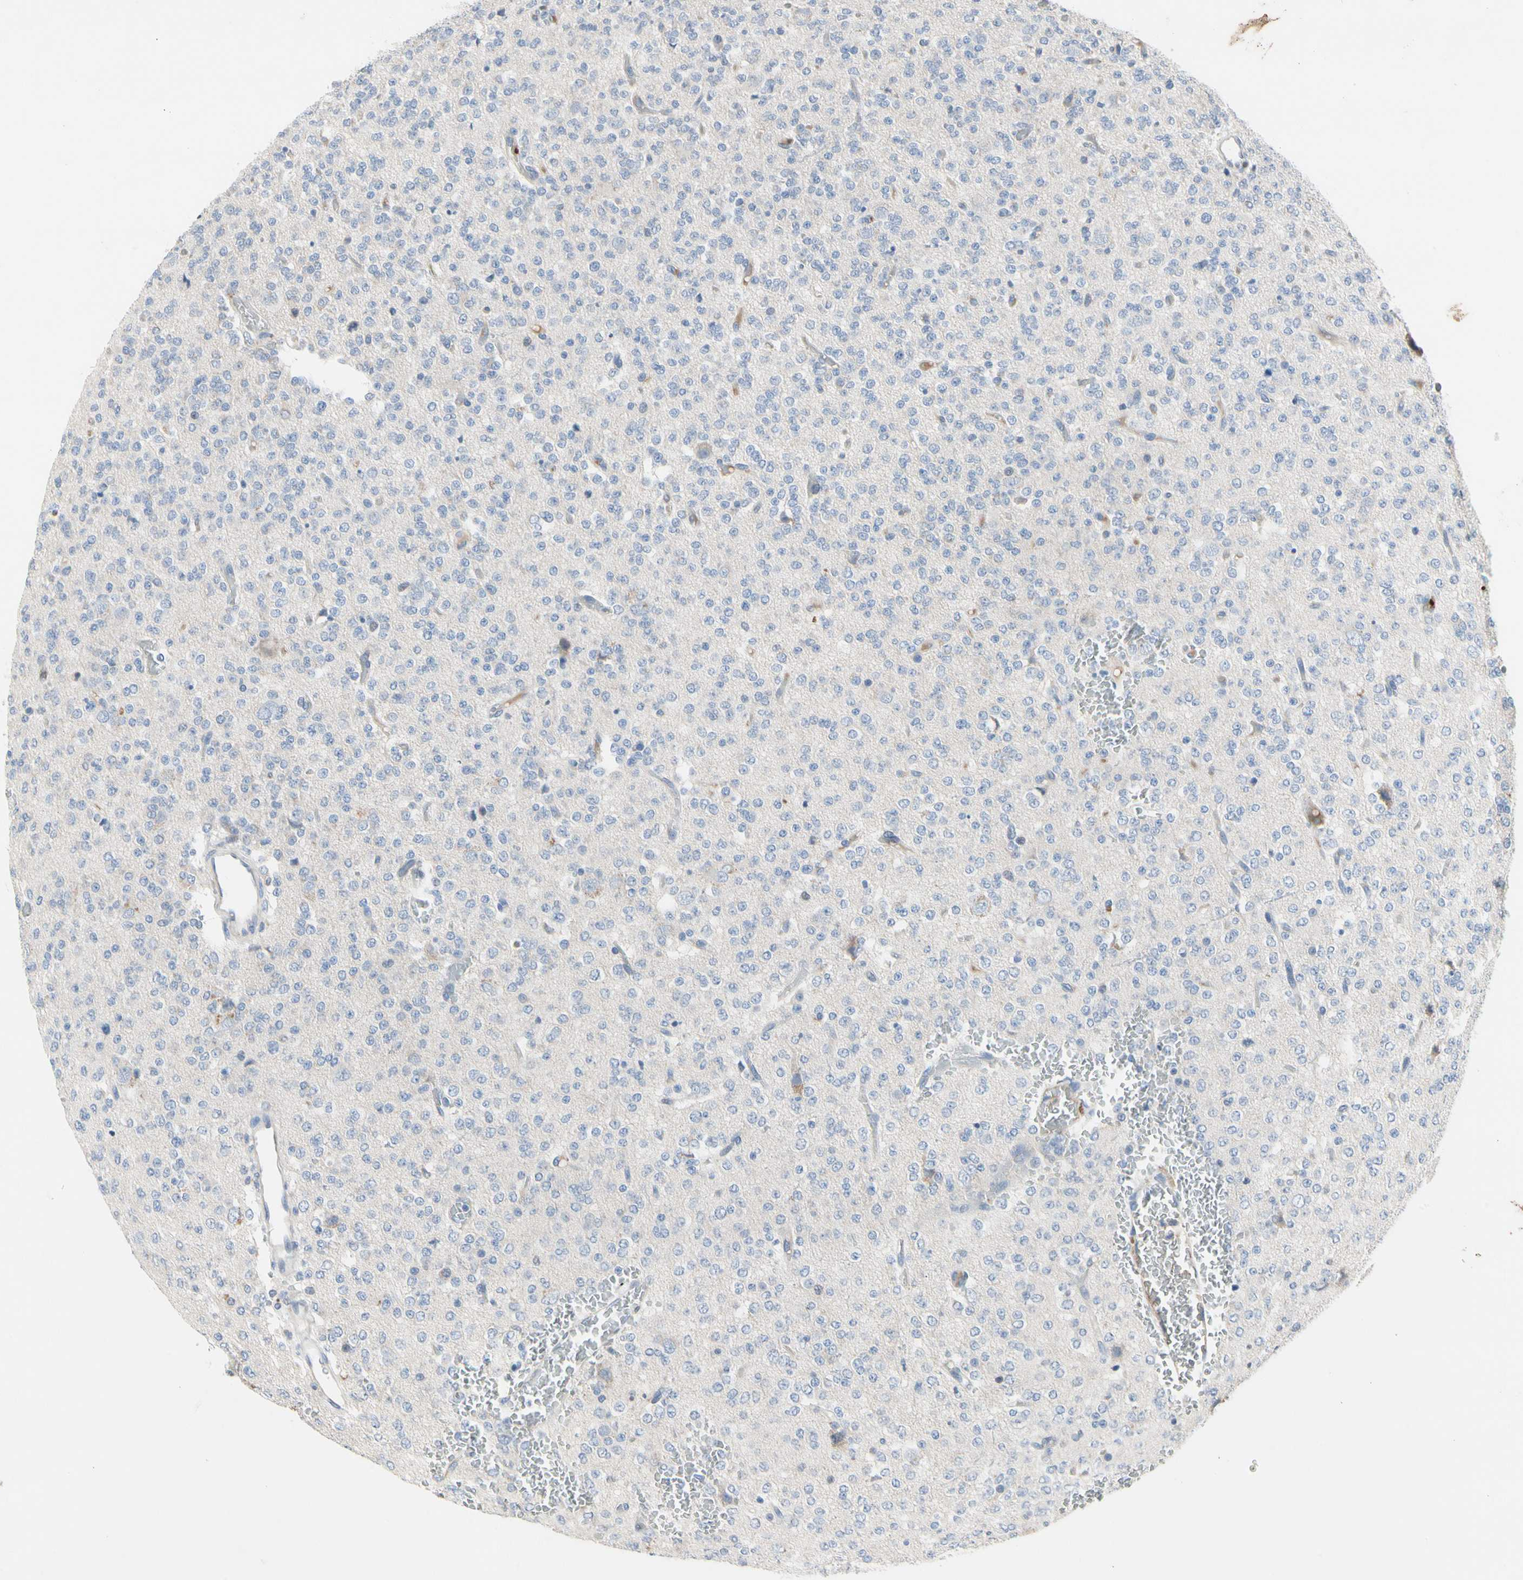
{"staining": {"intensity": "negative", "quantity": "none", "location": "none"}, "tissue": "glioma", "cell_type": "Tumor cells", "image_type": "cancer", "snomed": [{"axis": "morphology", "description": "Glioma, malignant, Low grade"}, {"axis": "topography", "description": "Brain"}], "caption": "This is an immunohistochemistry histopathology image of human glioma. There is no positivity in tumor cells.", "gene": "ECRG4", "patient": {"sex": "male", "age": 38}}